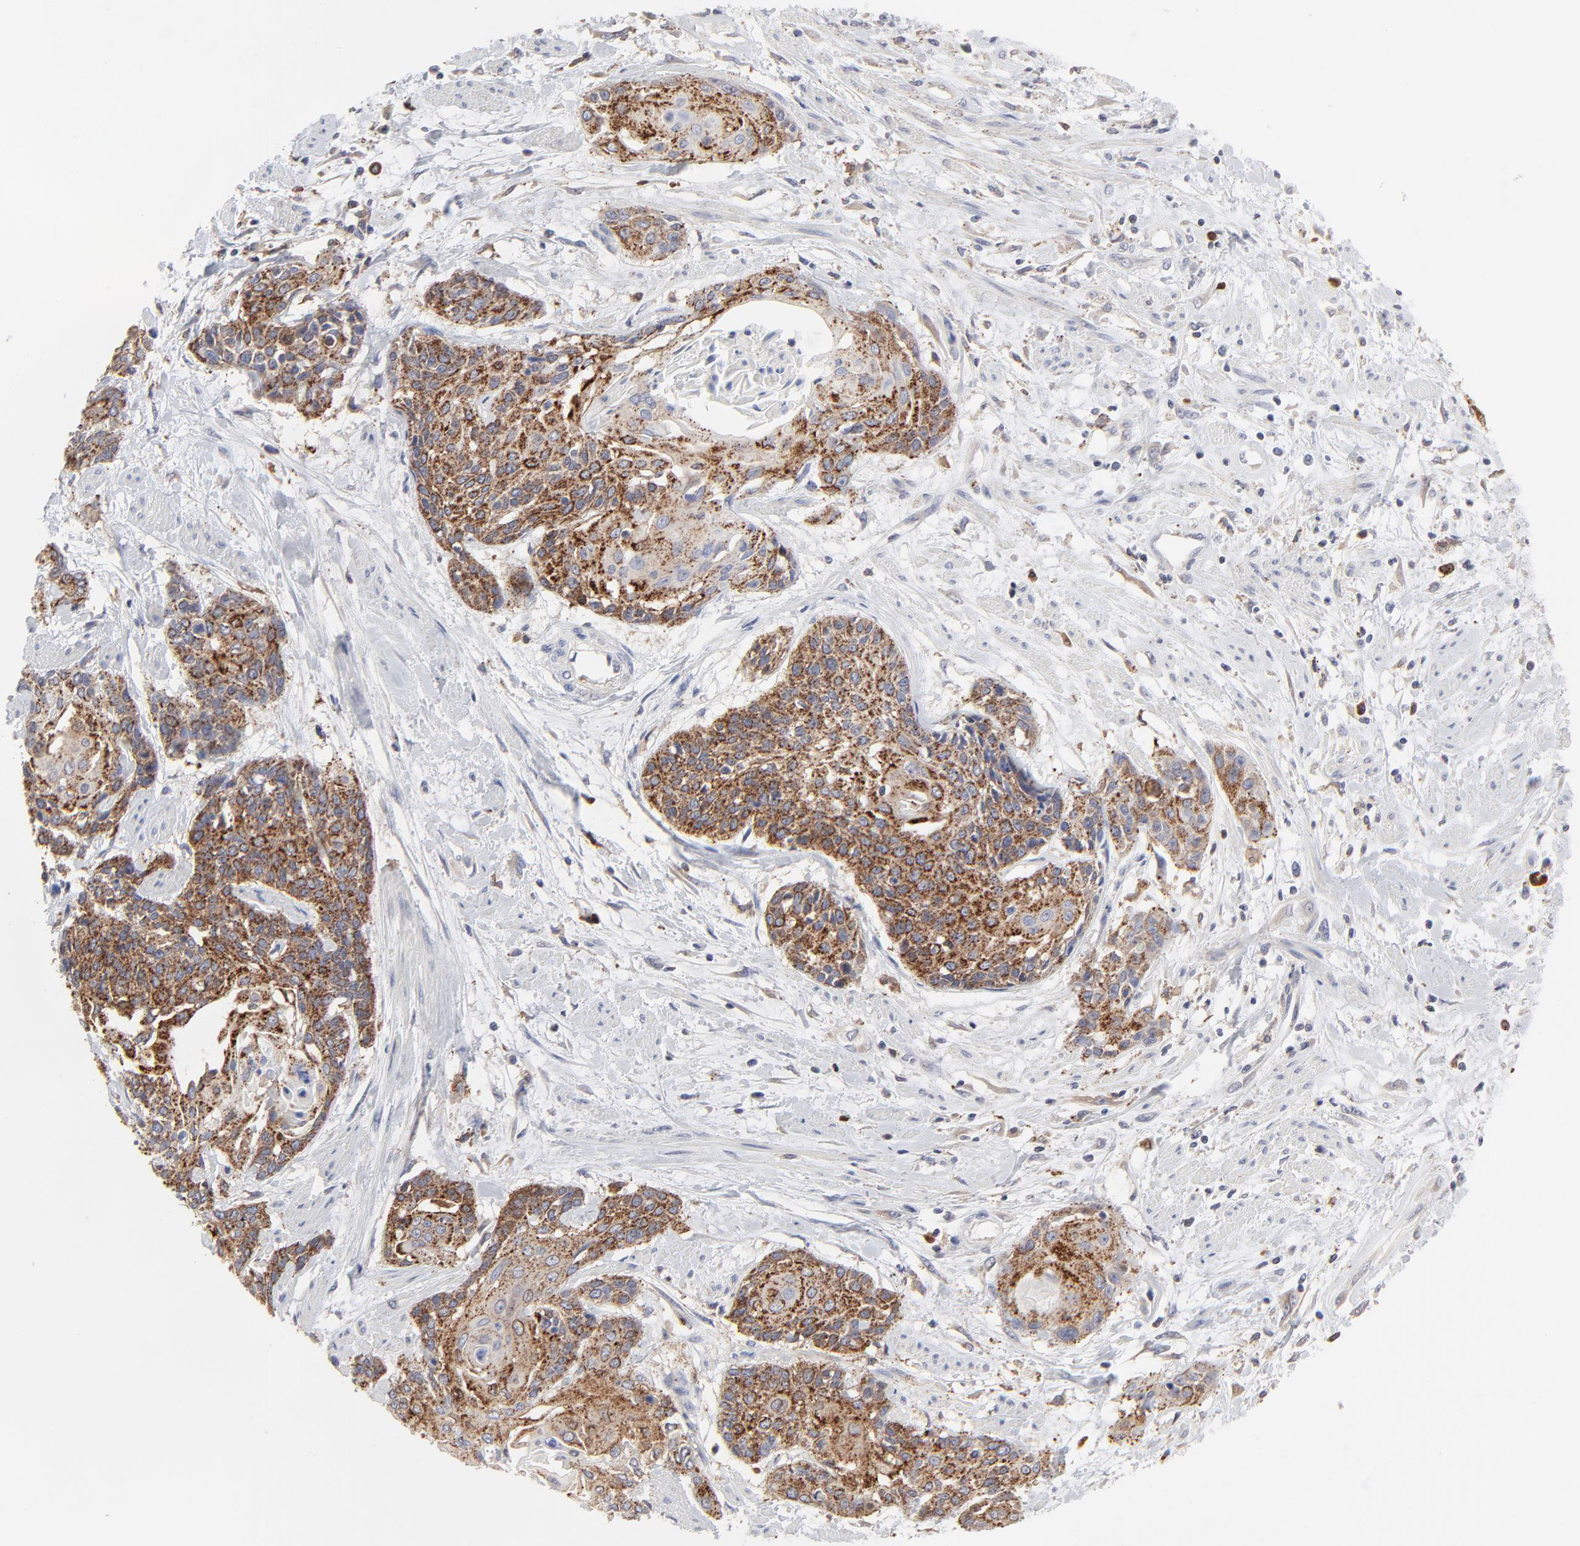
{"staining": {"intensity": "strong", "quantity": ">75%", "location": "cytoplasmic/membranous"}, "tissue": "cervical cancer", "cell_type": "Tumor cells", "image_type": "cancer", "snomed": [{"axis": "morphology", "description": "Squamous cell carcinoma, NOS"}, {"axis": "topography", "description": "Cervix"}], "caption": "An IHC micrograph of neoplastic tissue is shown. Protein staining in brown shows strong cytoplasmic/membranous positivity in cervical cancer (squamous cell carcinoma) within tumor cells.", "gene": "TRIM22", "patient": {"sex": "female", "age": 57}}